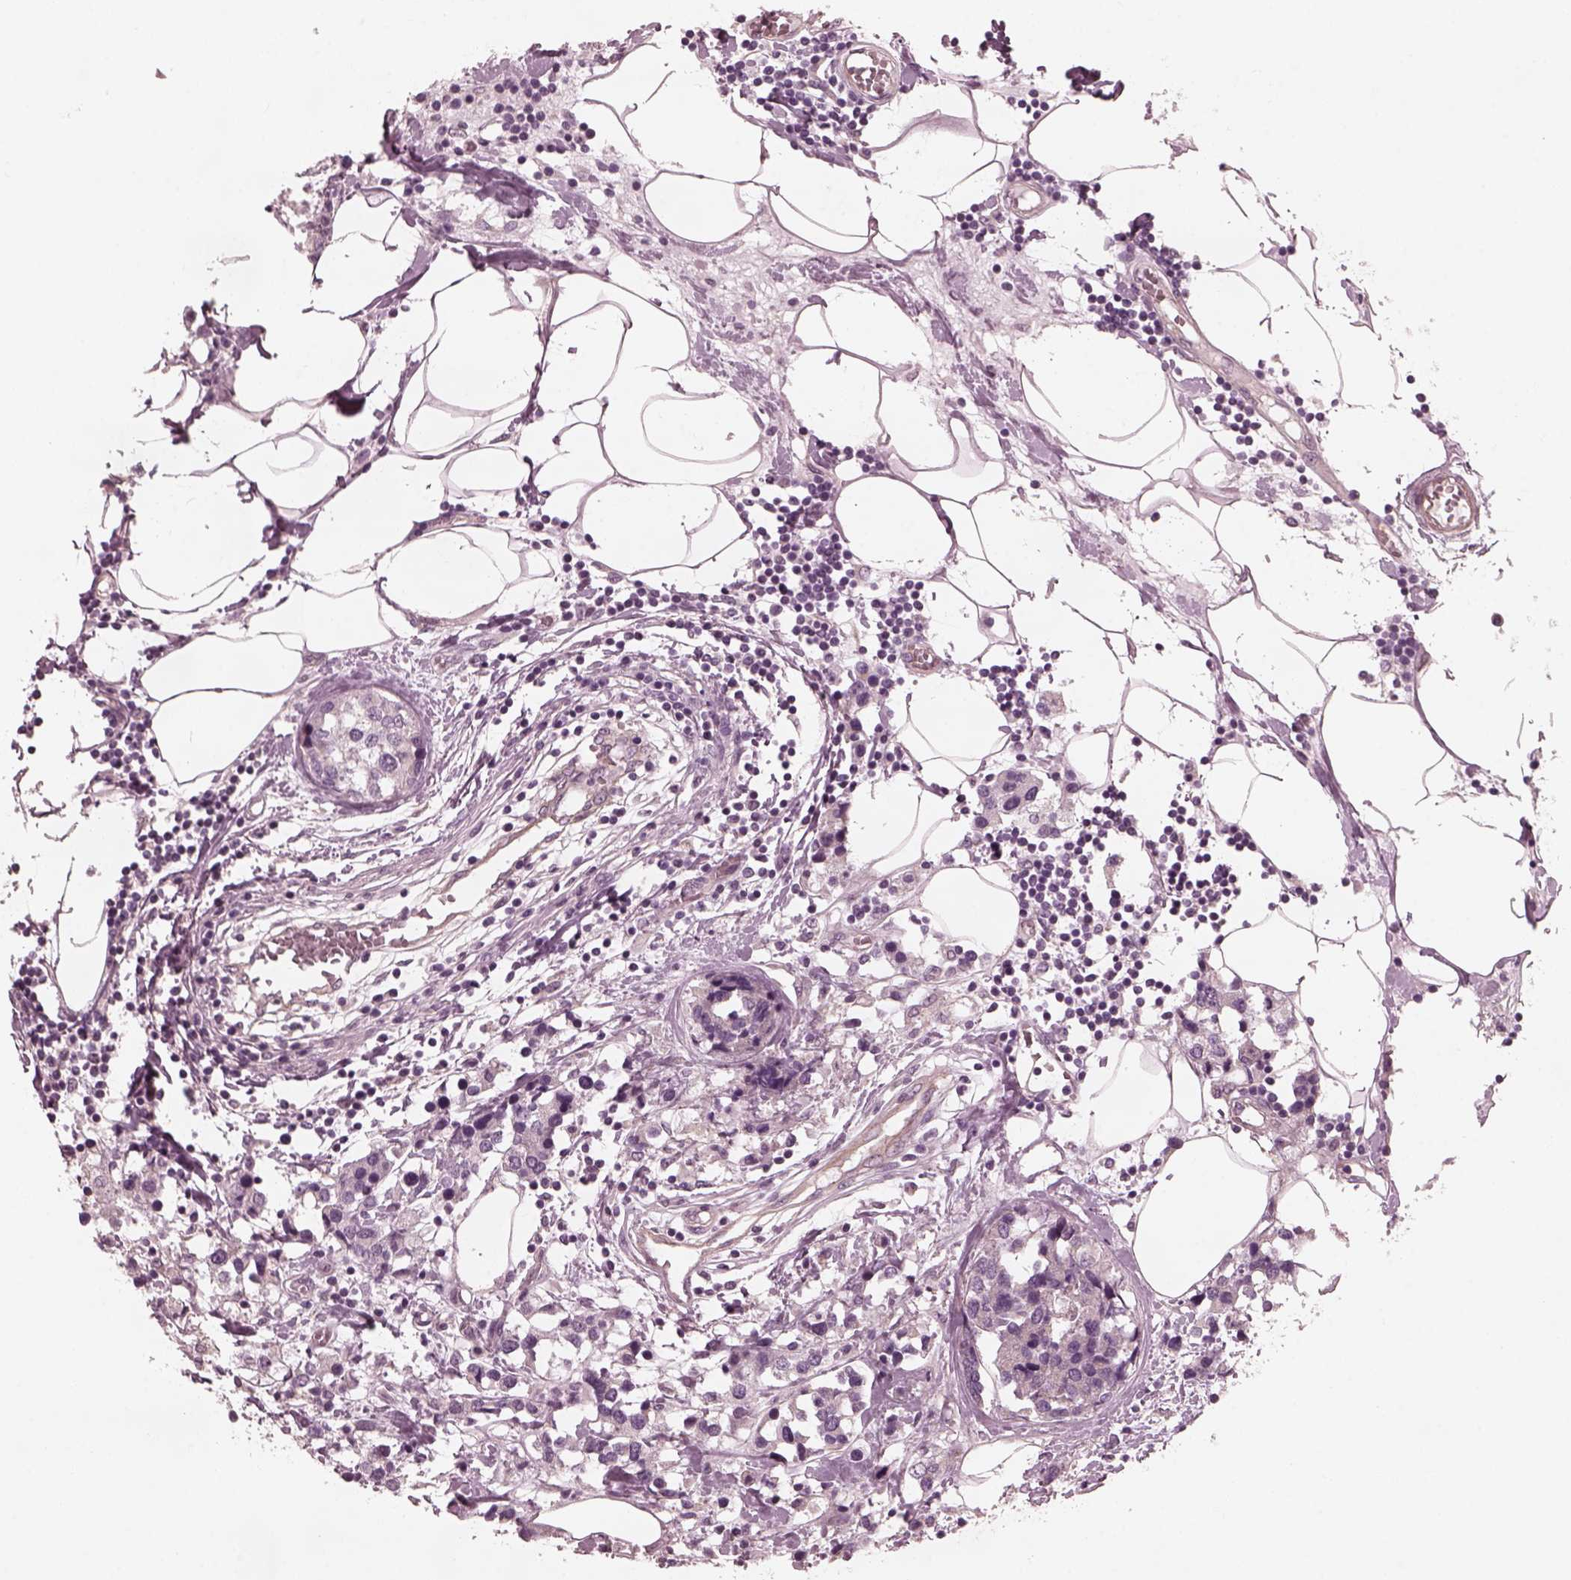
{"staining": {"intensity": "negative", "quantity": "none", "location": "none"}, "tissue": "breast cancer", "cell_type": "Tumor cells", "image_type": "cancer", "snomed": [{"axis": "morphology", "description": "Lobular carcinoma"}, {"axis": "topography", "description": "Breast"}], "caption": "IHC photomicrograph of neoplastic tissue: human breast lobular carcinoma stained with DAB shows no significant protein staining in tumor cells. (DAB (3,3'-diaminobenzidine) immunohistochemistry, high magnification).", "gene": "KIF6", "patient": {"sex": "female", "age": 59}}